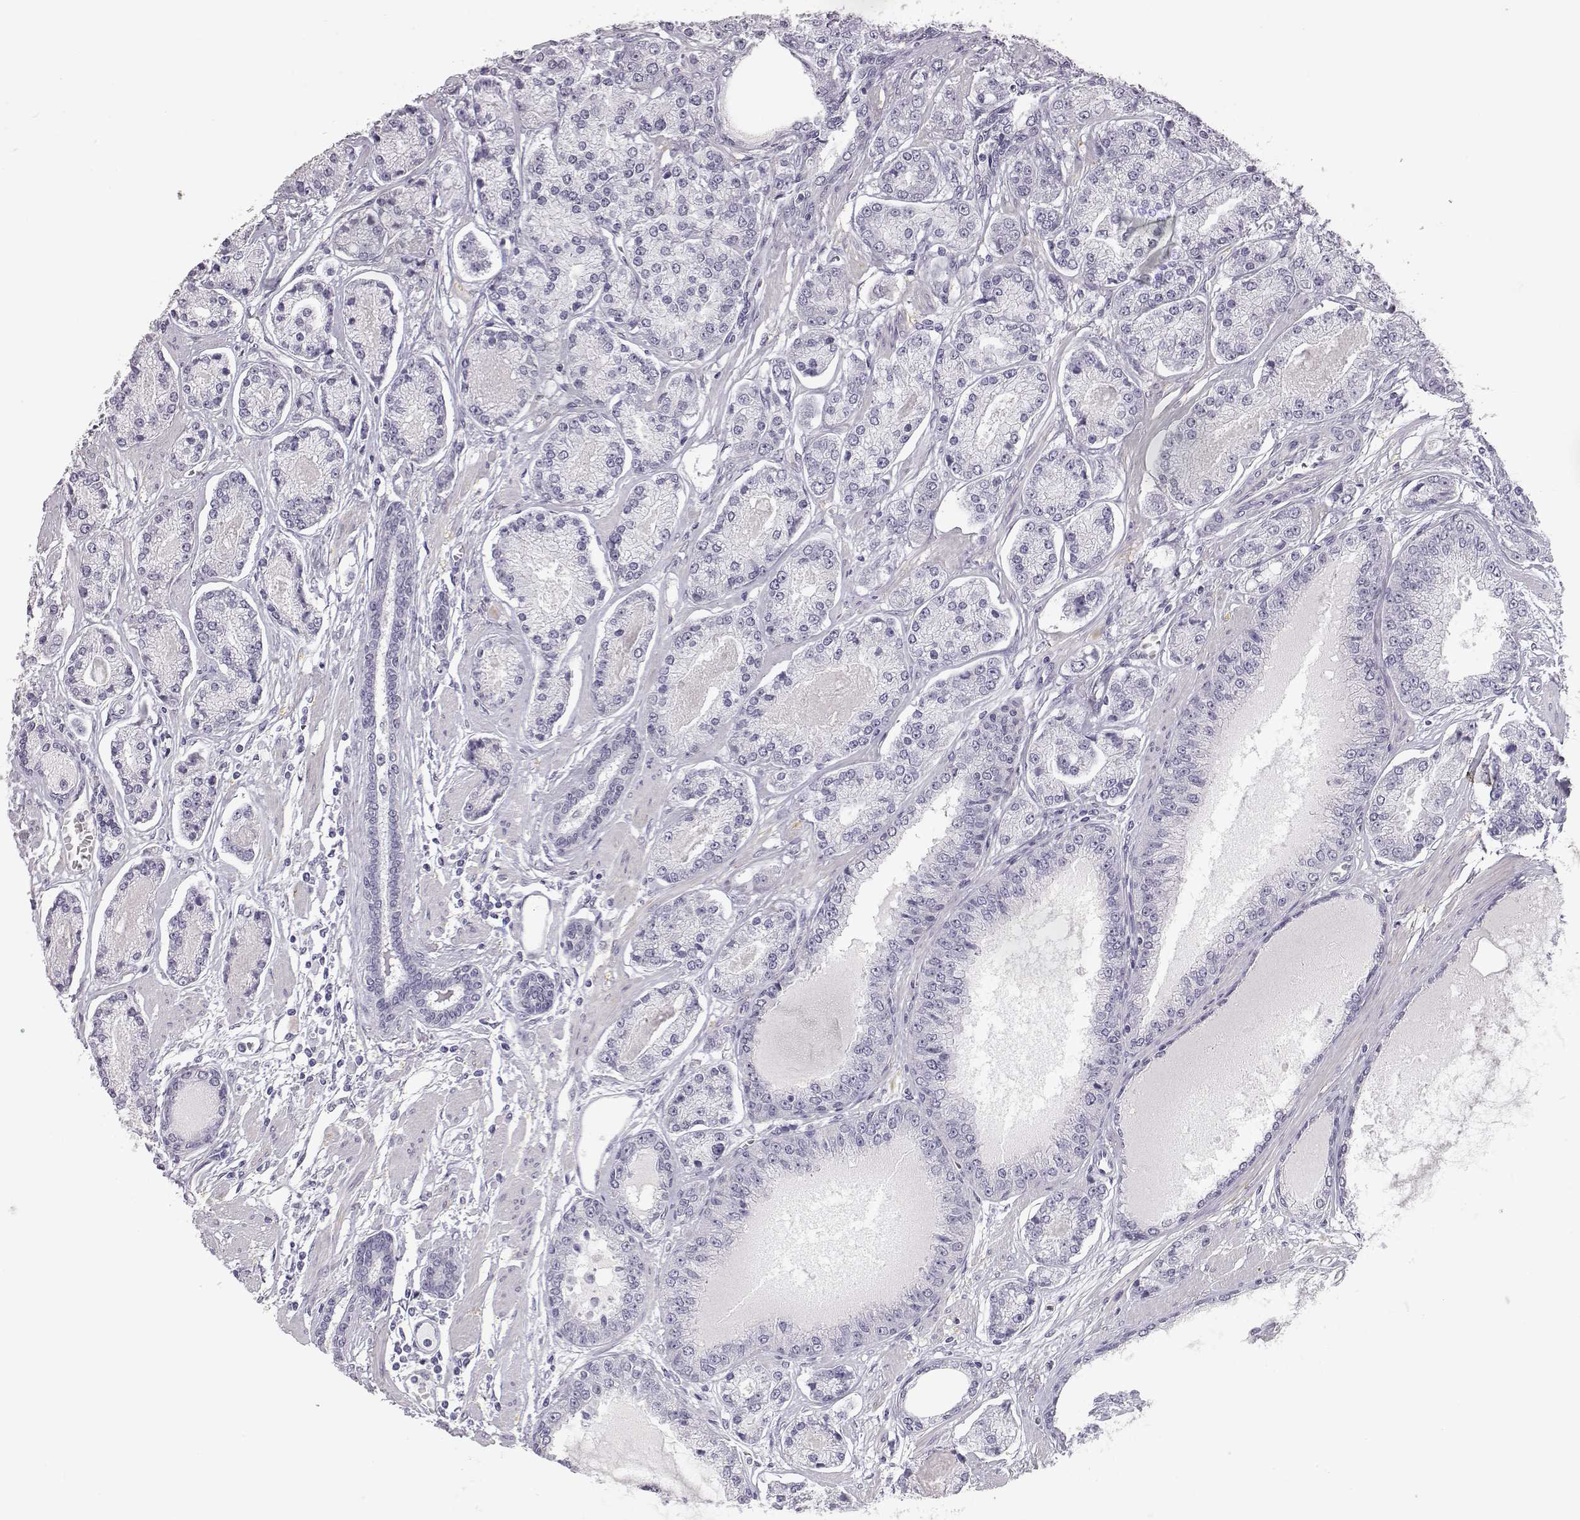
{"staining": {"intensity": "negative", "quantity": "none", "location": "none"}, "tissue": "prostate cancer", "cell_type": "Tumor cells", "image_type": "cancer", "snomed": [{"axis": "morphology", "description": "Adenocarcinoma, NOS"}, {"axis": "topography", "description": "Prostate"}], "caption": "Immunohistochemical staining of human prostate cancer (adenocarcinoma) displays no significant positivity in tumor cells.", "gene": "MYCBPAP", "patient": {"sex": "male", "age": 64}}